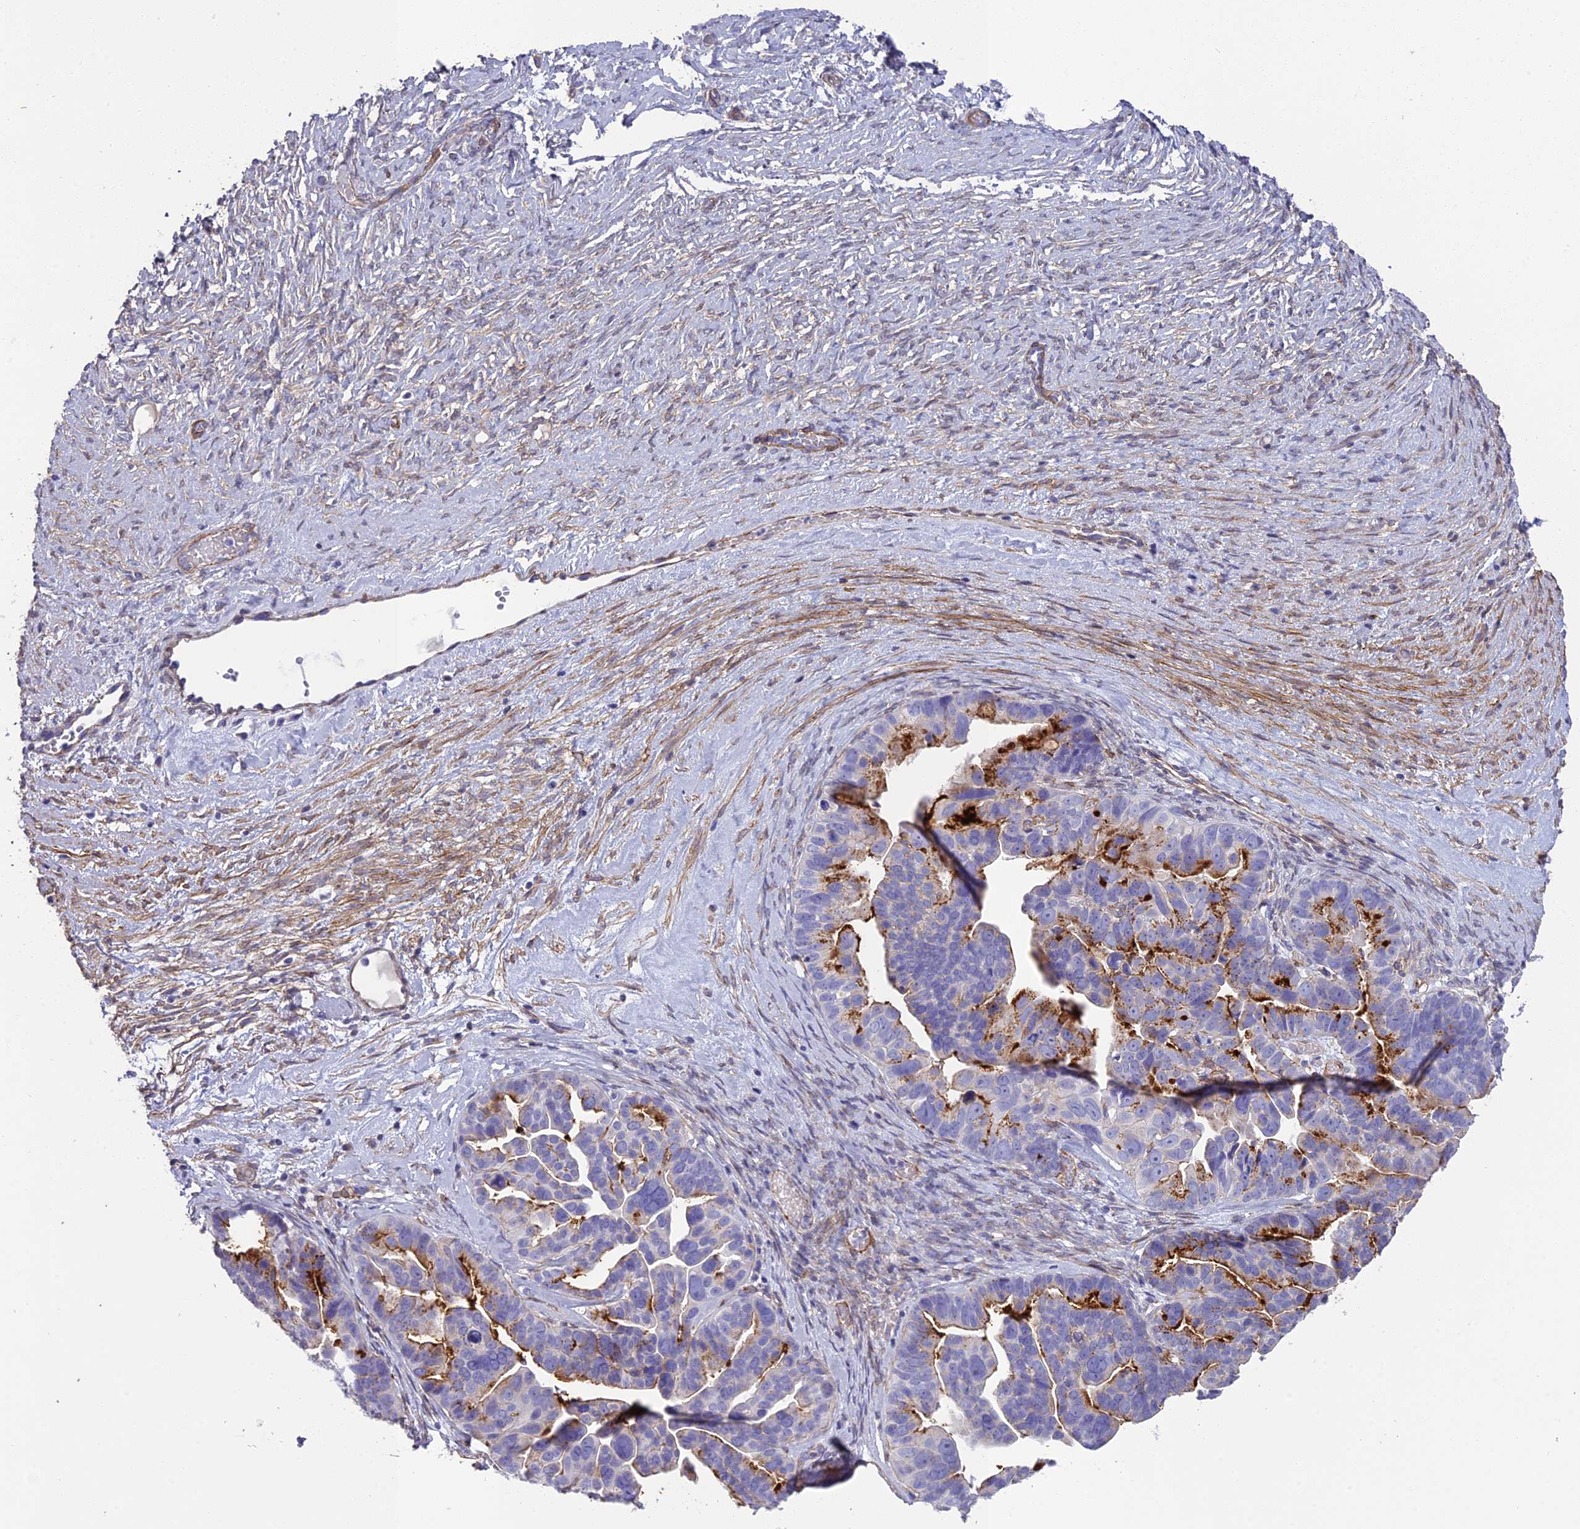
{"staining": {"intensity": "strong", "quantity": "<25%", "location": "cytoplasmic/membranous"}, "tissue": "ovarian cancer", "cell_type": "Tumor cells", "image_type": "cancer", "snomed": [{"axis": "morphology", "description": "Cystadenocarcinoma, serous, NOS"}, {"axis": "topography", "description": "Ovary"}], "caption": "Brown immunohistochemical staining in ovarian cancer reveals strong cytoplasmic/membranous positivity in about <25% of tumor cells. Nuclei are stained in blue.", "gene": "TNS1", "patient": {"sex": "female", "age": 56}}